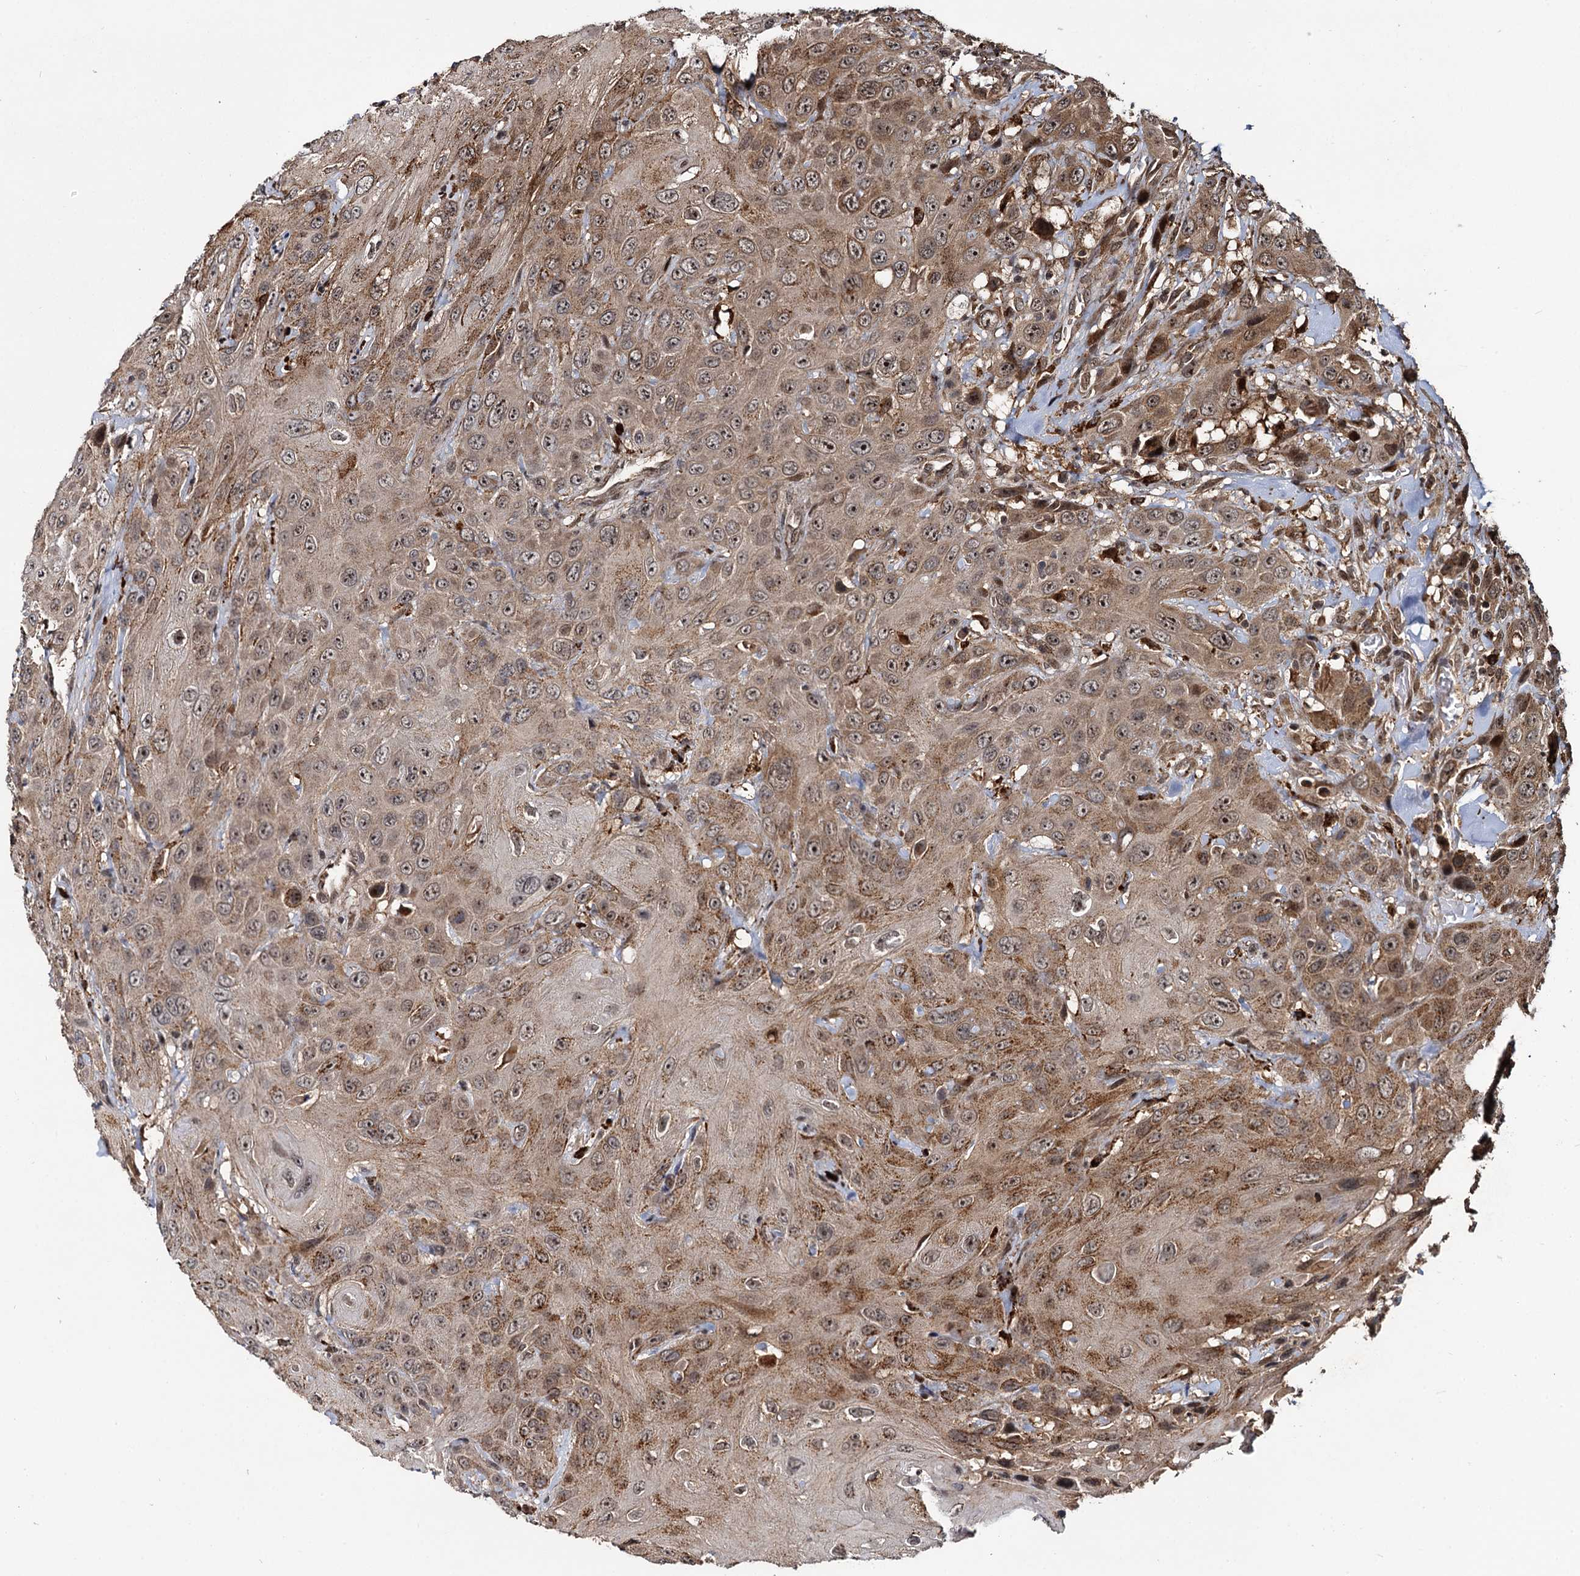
{"staining": {"intensity": "moderate", "quantity": ">75%", "location": "cytoplasmic/membranous,nuclear"}, "tissue": "head and neck cancer", "cell_type": "Tumor cells", "image_type": "cancer", "snomed": [{"axis": "morphology", "description": "Squamous cell carcinoma, NOS"}, {"axis": "topography", "description": "Head-Neck"}], "caption": "IHC (DAB) staining of head and neck cancer reveals moderate cytoplasmic/membranous and nuclear protein expression in about >75% of tumor cells.", "gene": "CEP192", "patient": {"sex": "male", "age": 81}}